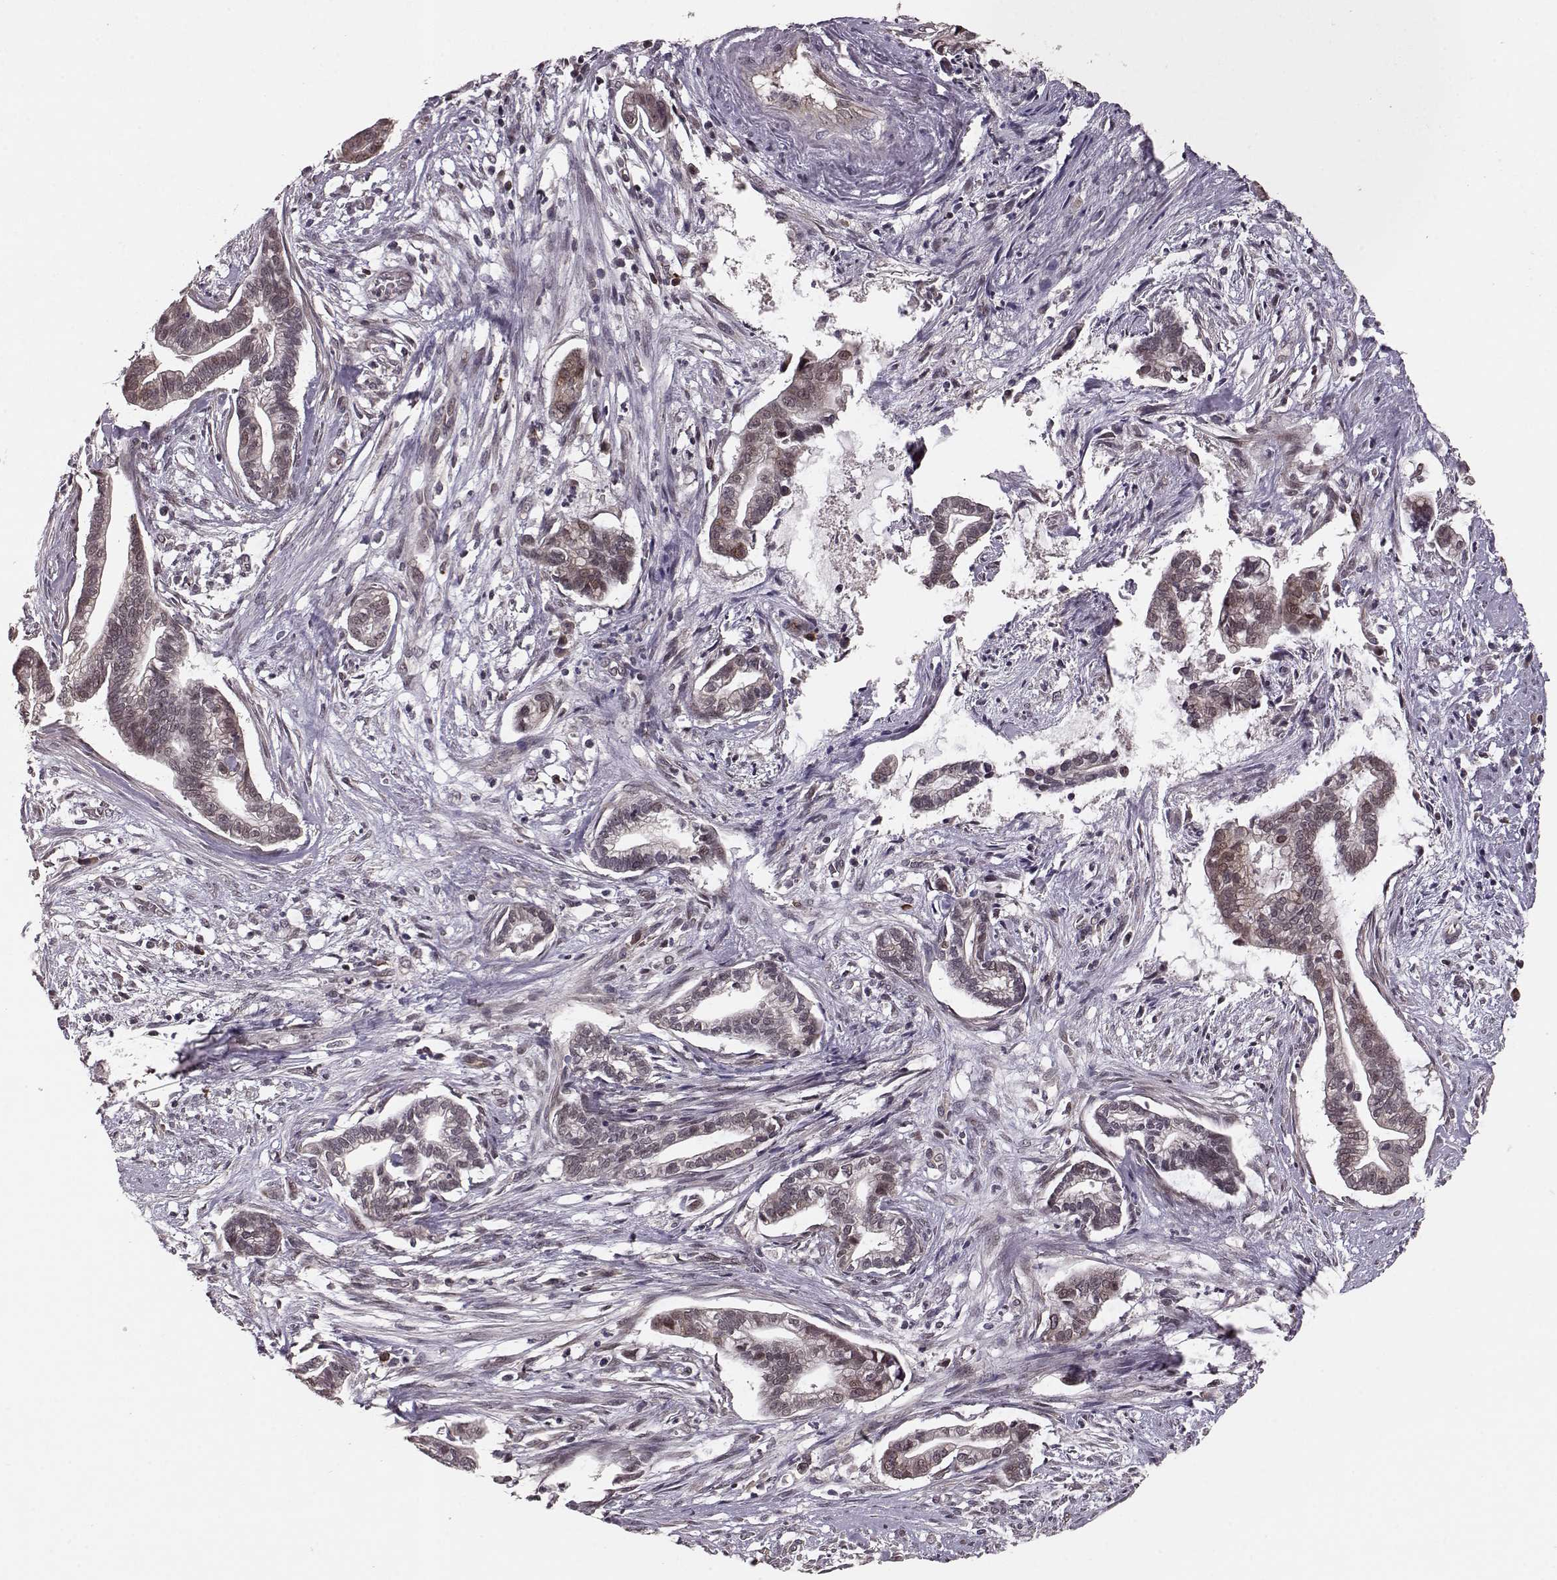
{"staining": {"intensity": "weak", "quantity": ">75%", "location": "cytoplasmic/membranous"}, "tissue": "cervical cancer", "cell_type": "Tumor cells", "image_type": "cancer", "snomed": [{"axis": "morphology", "description": "Adenocarcinoma, NOS"}, {"axis": "topography", "description": "Cervix"}], "caption": "Cervical cancer was stained to show a protein in brown. There is low levels of weak cytoplasmic/membranous positivity in approximately >75% of tumor cells.", "gene": "ELOVL5", "patient": {"sex": "female", "age": 62}}